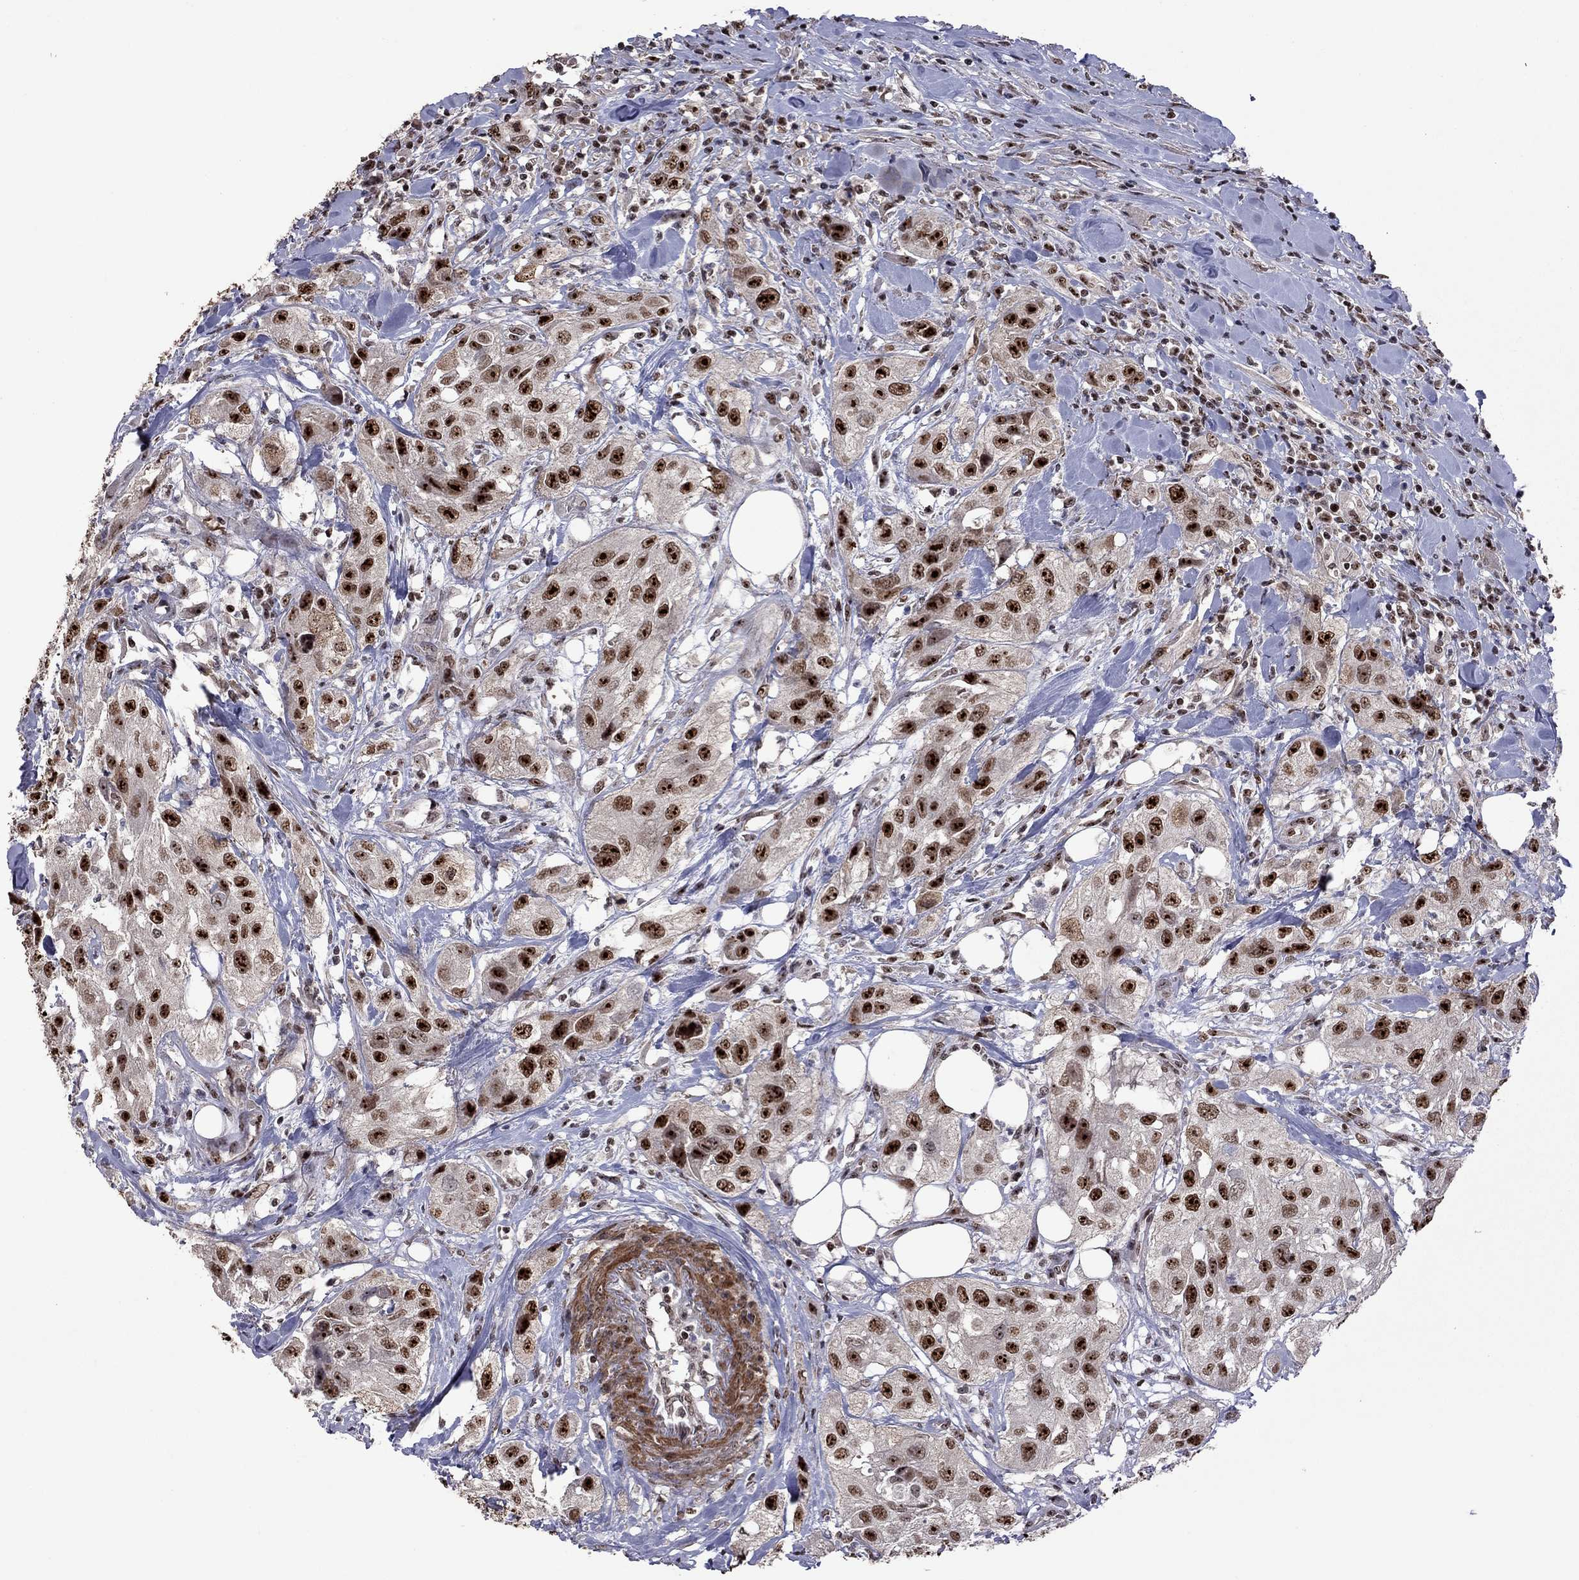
{"staining": {"intensity": "strong", "quantity": ">75%", "location": "nuclear"}, "tissue": "urothelial cancer", "cell_type": "Tumor cells", "image_type": "cancer", "snomed": [{"axis": "morphology", "description": "Urothelial carcinoma, High grade"}, {"axis": "topography", "description": "Urinary bladder"}], "caption": "There is high levels of strong nuclear staining in tumor cells of urothelial carcinoma (high-grade), as demonstrated by immunohistochemical staining (brown color).", "gene": "SPOUT1", "patient": {"sex": "male", "age": 79}}